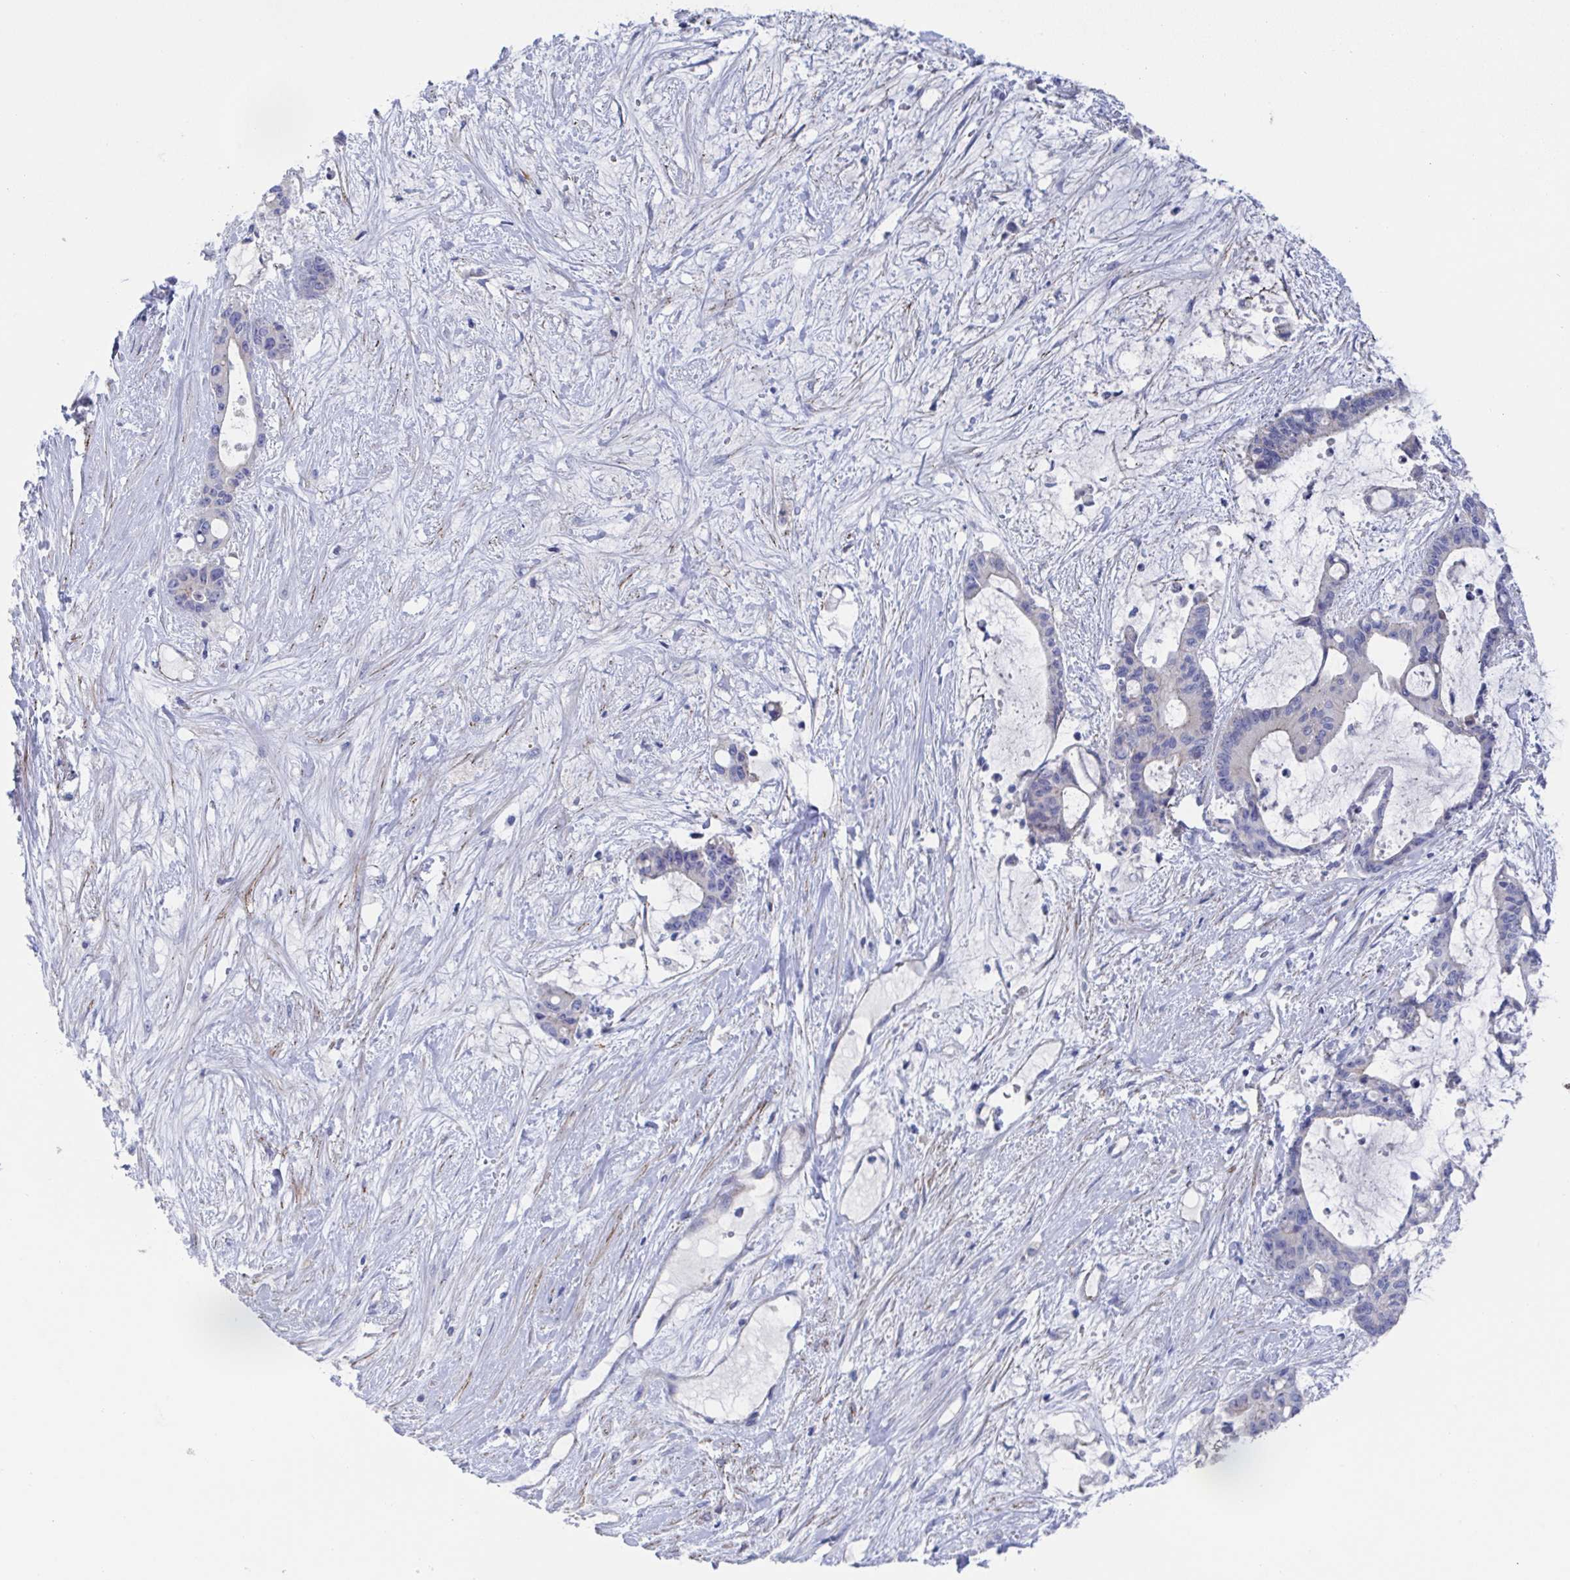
{"staining": {"intensity": "negative", "quantity": "none", "location": "none"}, "tissue": "liver cancer", "cell_type": "Tumor cells", "image_type": "cancer", "snomed": [{"axis": "morphology", "description": "Normal tissue, NOS"}, {"axis": "morphology", "description": "Cholangiocarcinoma"}, {"axis": "topography", "description": "Liver"}, {"axis": "topography", "description": "Peripheral nerve tissue"}], "caption": "The micrograph shows no staining of tumor cells in cholangiocarcinoma (liver). (DAB immunohistochemistry (IHC) with hematoxylin counter stain).", "gene": "CDH2", "patient": {"sex": "female", "age": 73}}